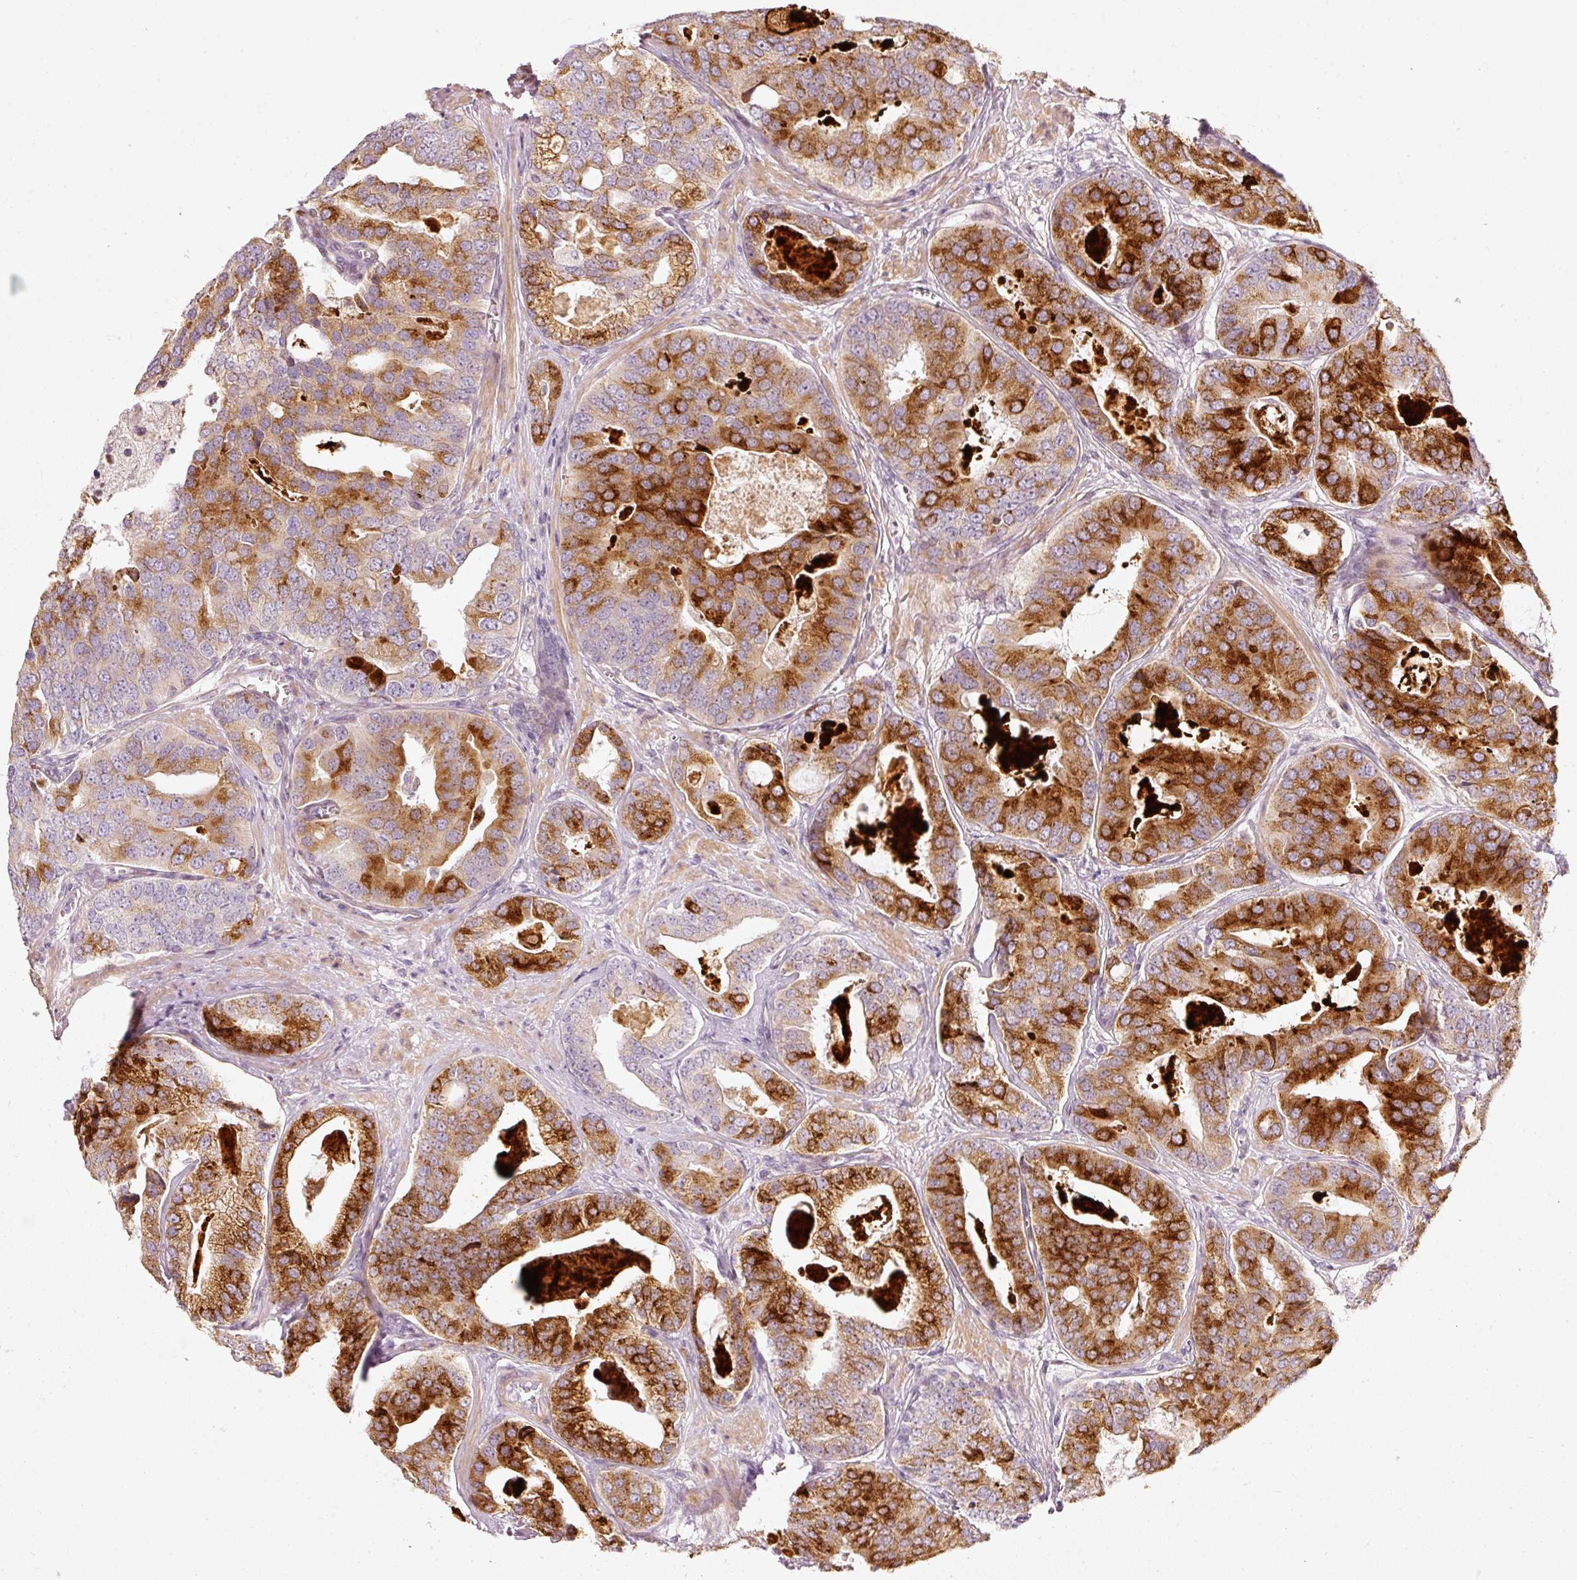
{"staining": {"intensity": "strong", "quantity": ">75%", "location": "cytoplasmic/membranous"}, "tissue": "prostate cancer", "cell_type": "Tumor cells", "image_type": "cancer", "snomed": [{"axis": "morphology", "description": "Adenocarcinoma, High grade"}, {"axis": "topography", "description": "Prostate"}], "caption": "Strong cytoplasmic/membranous protein positivity is seen in approximately >75% of tumor cells in prostate cancer (high-grade adenocarcinoma). (Stains: DAB in brown, nuclei in blue, Microscopy: brightfield microscopy at high magnification).", "gene": "SLC20A1", "patient": {"sex": "male", "age": 71}}